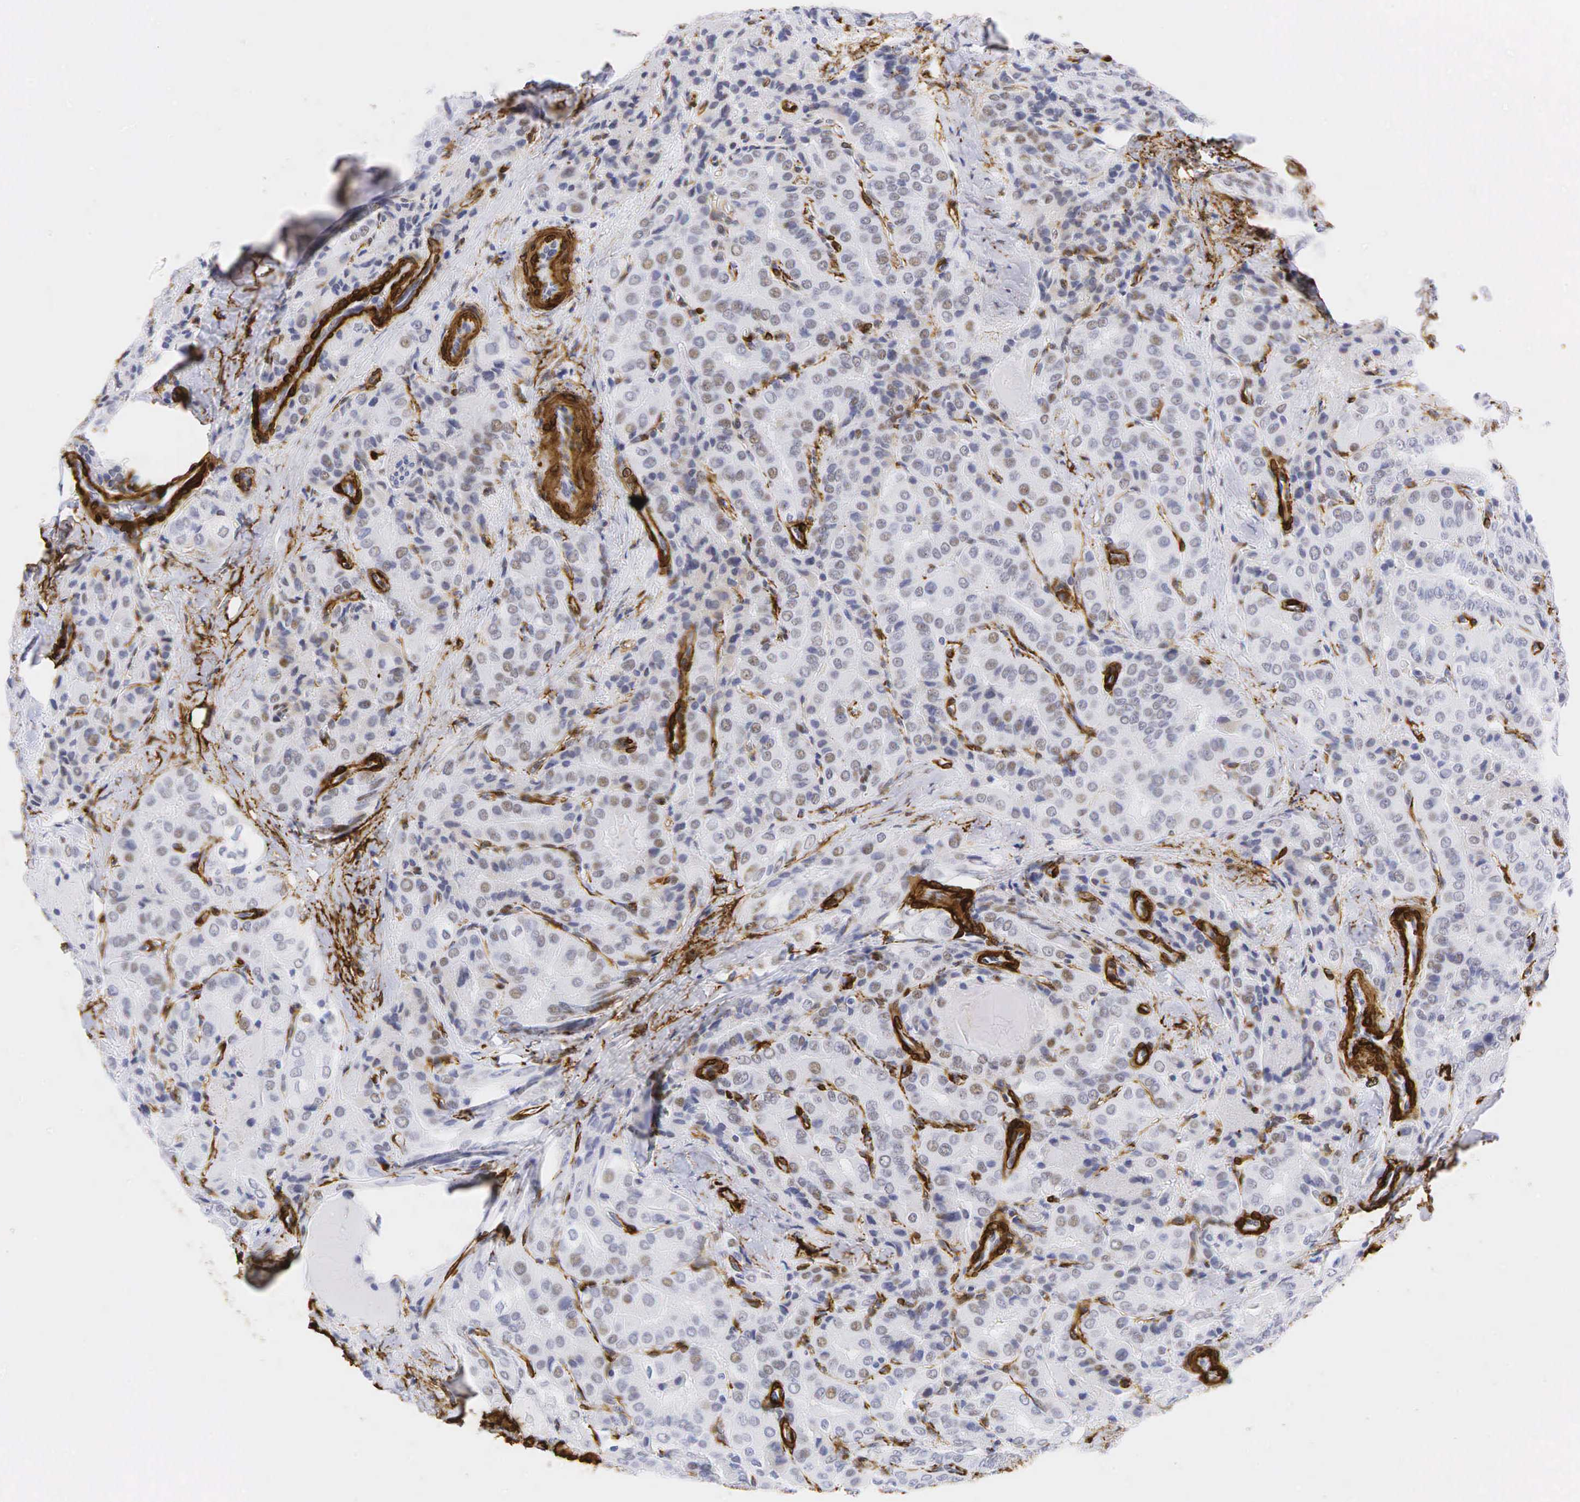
{"staining": {"intensity": "weak", "quantity": "25%-75%", "location": "nuclear"}, "tissue": "thyroid cancer", "cell_type": "Tumor cells", "image_type": "cancer", "snomed": [{"axis": "morphology", "description": "Papillary adenocarcinoma, NOS"}, {"axis": "topography", "description": "Thyroid gland"}], "caption": "Thyroid papillary adenocarcinoma was stained to show a protein in brown. There is low levels of weak nuclear expression in about 25%-75% of tumor cells.", "gene": "ACTA2", "patient": {"sex": "female", "age": 71}}